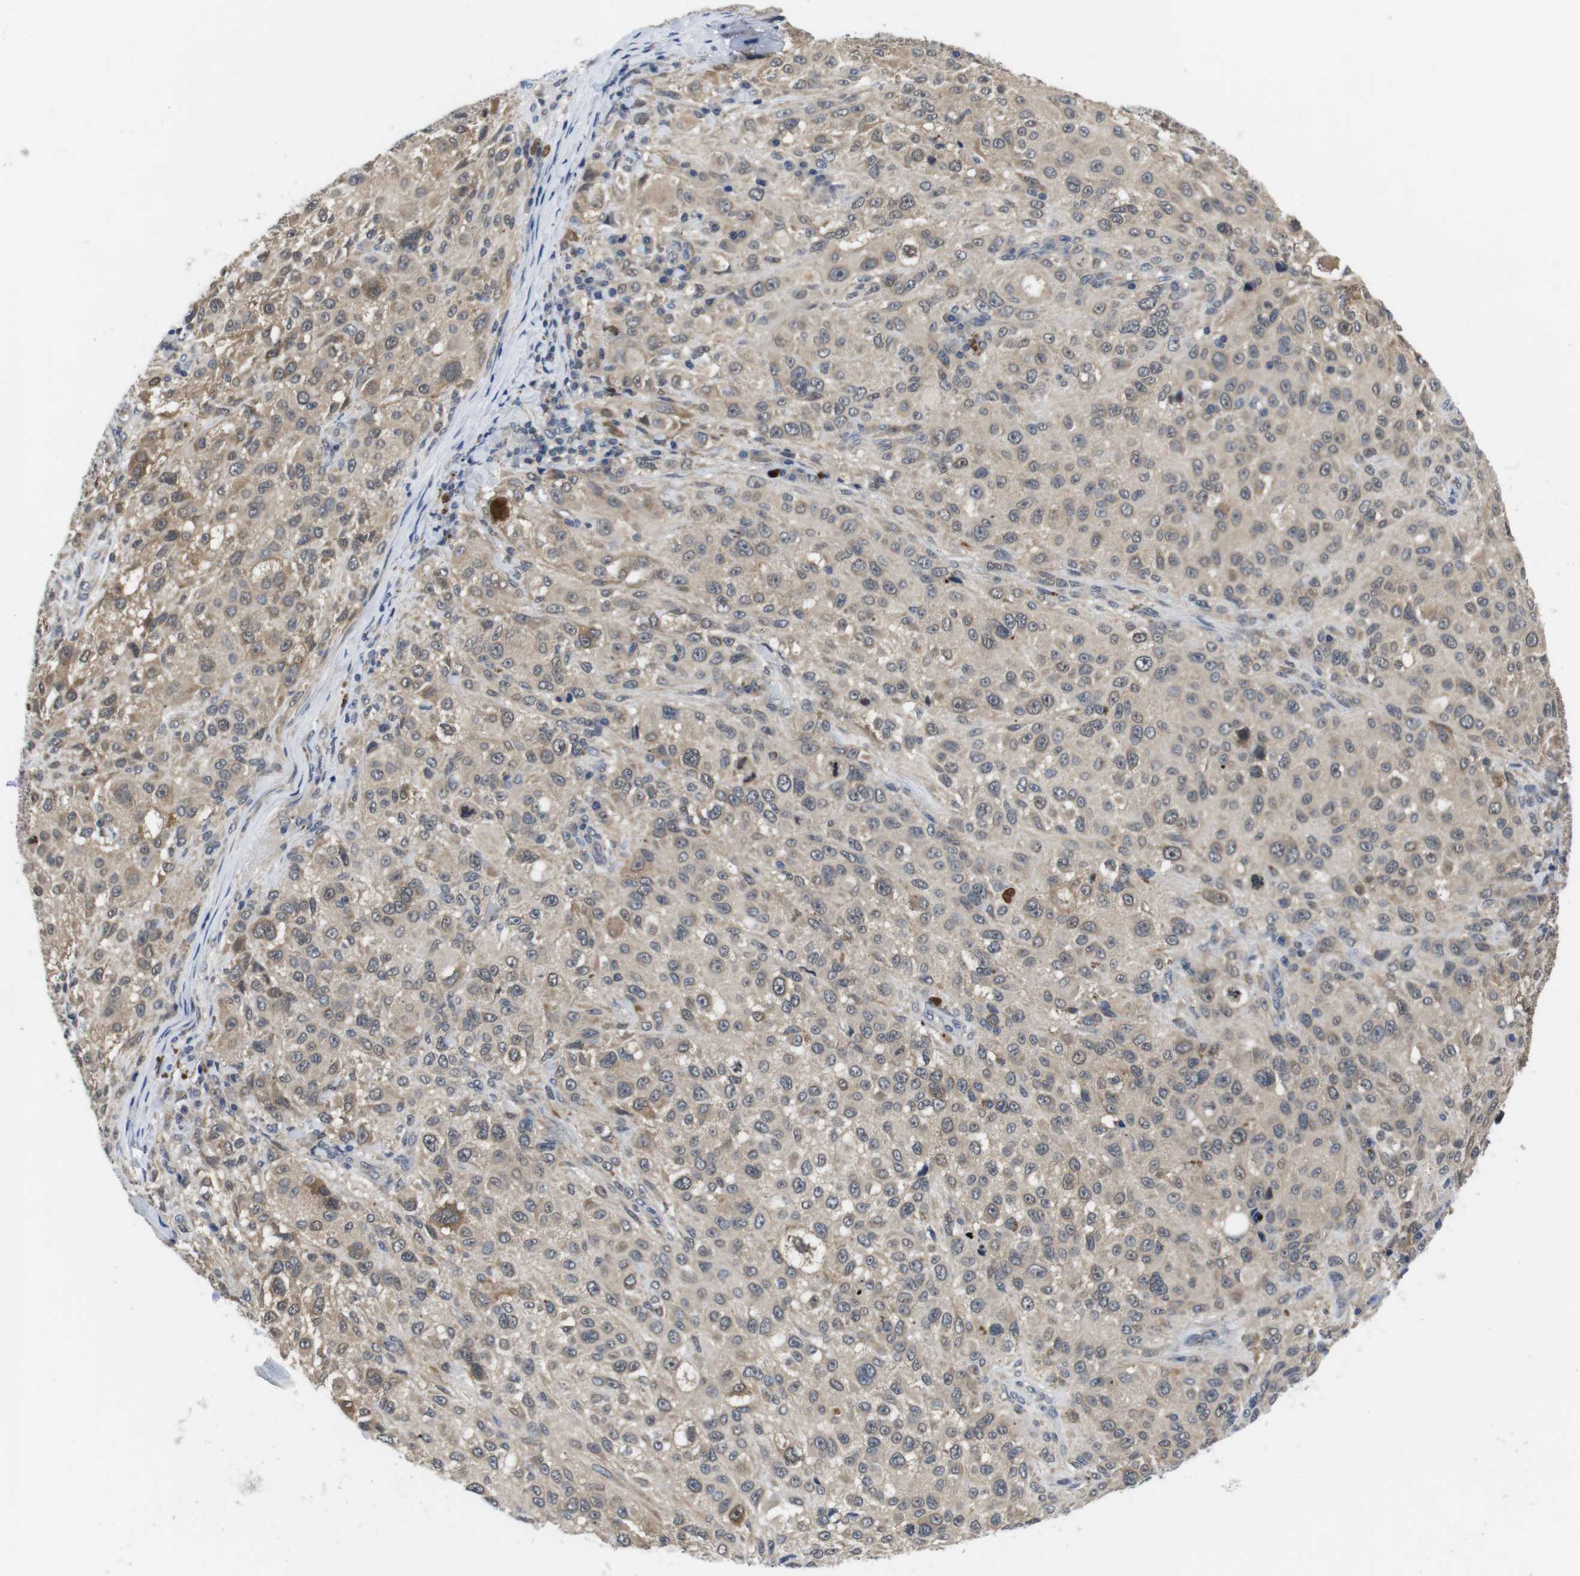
{"staining": {"intensity": "moderate", "quantity": "25%-75%", "location": "cytoplasmic/membranous"}, "tissue": "melanoma", "cell_type": "Tumor cells", "image_type": "cancer", "snomed": [{"axis": "morphology", "description": "Necrosis, NOS"}, {"axis": "morphology", "description": "Malignant melanoma, NOS"}, {"axis": "topography", "description": "Skin"}], "caption": "A micrograph of melanoma stained for a protein reveals moderate cytoplasmic/membranous brown staining in tumor cells.", "gene": "FADD", "patient": {"sex": "female", "age": 87}}